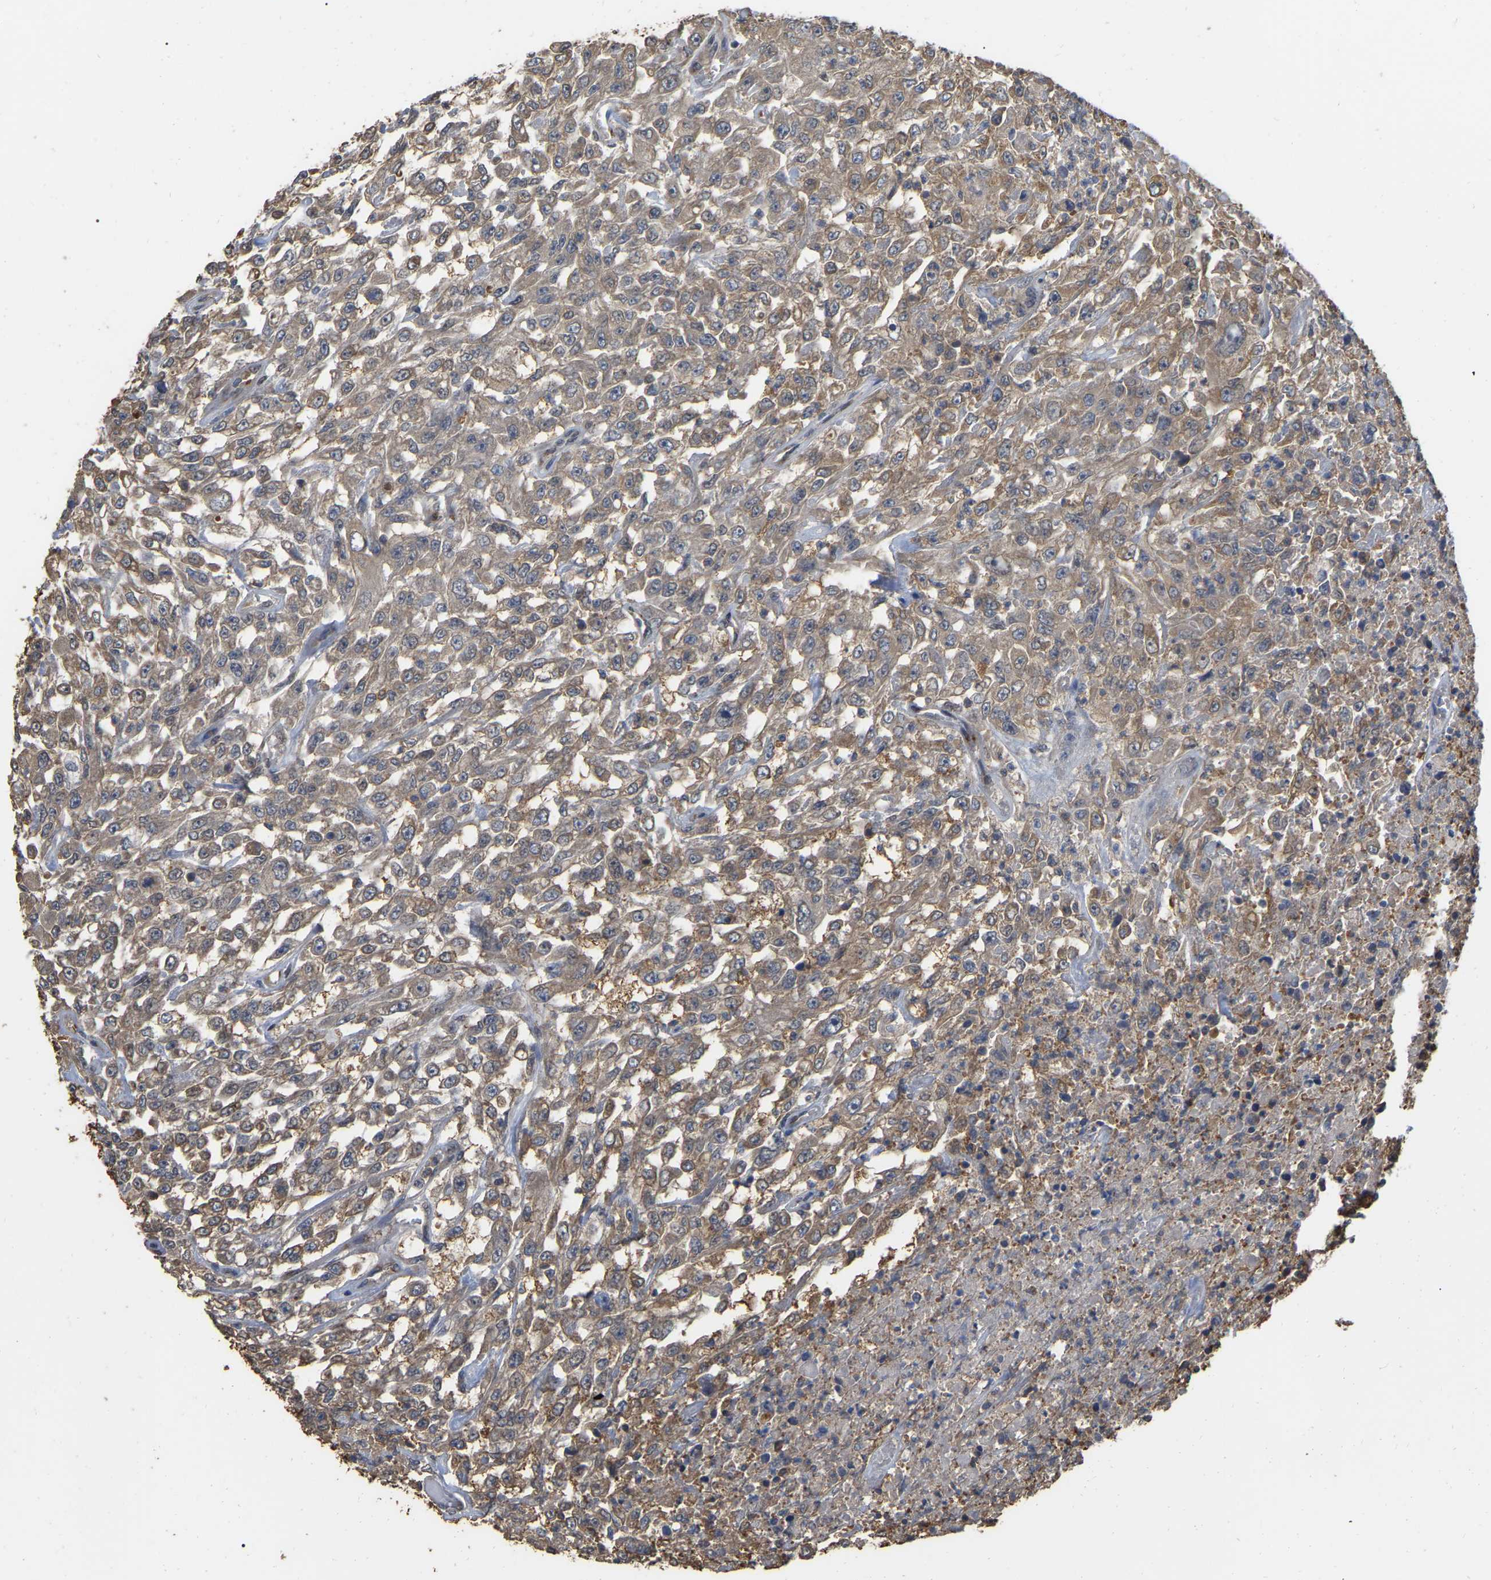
{"staining": {"intensity": "weak", "quantity": ">75%", "location": "cytoplasmic/membranous"}, "tissue": "urothelial cancer", "cell_type": "Tumor cells", "image_type": "cancer", "snomed": [{"axis": "morphology", "description": "Urothelial carcinoma, High grade"}, {"axis": "topography", "description": "Urinary bladder"}], "caption": "Immunohistochemical staining of urothelial cancer reveals low levels of weak cytoplasmic/membranous staining in approximately >75% of tumor cells. The staining was performed using DAB (3,3'-diaminobenzidine), with brown indicating positive protein expression. Nuclei are stained blue with hematoxylin.", "gene": "FAM219A", "patient": {"sex": "male", "age": 46}}